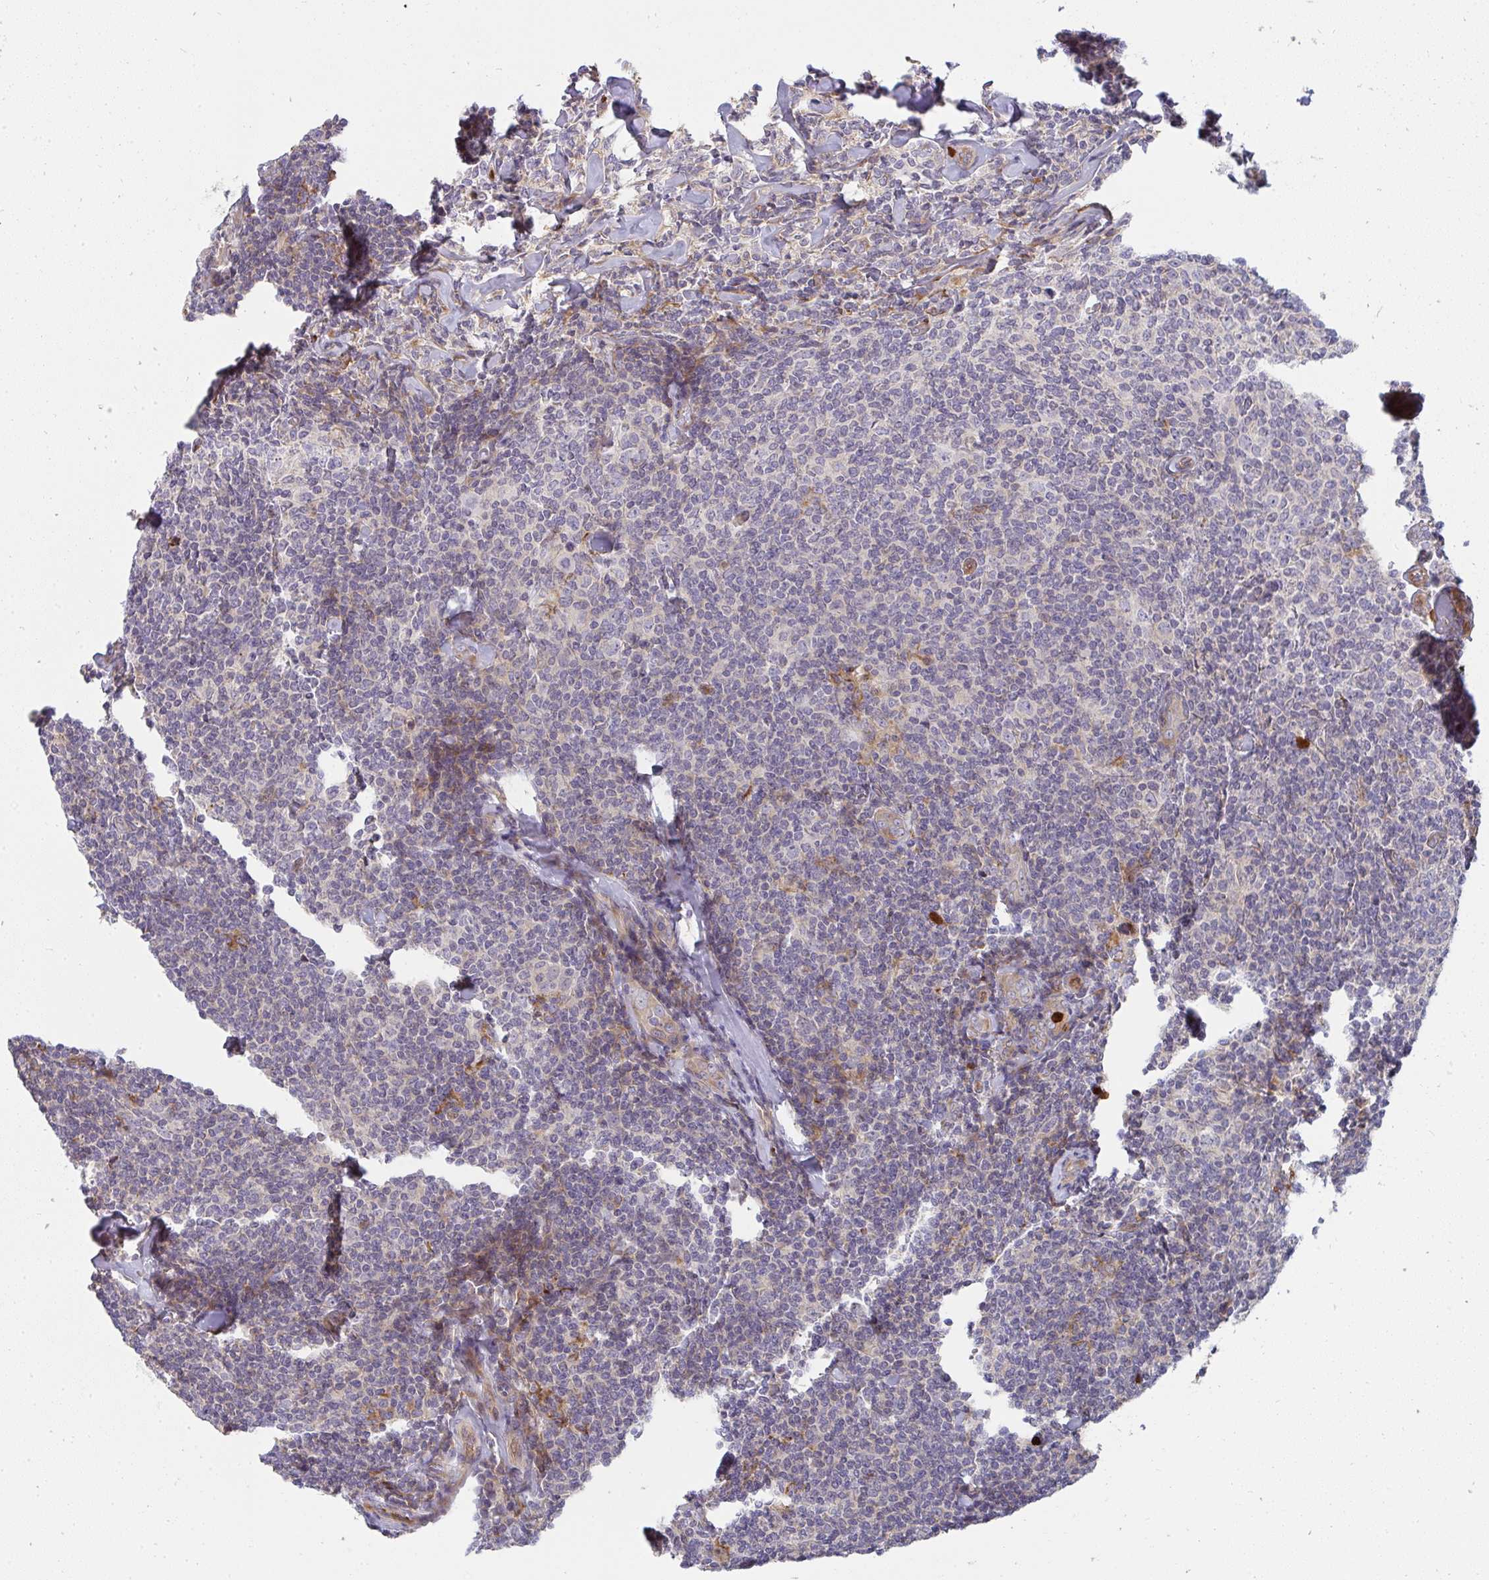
{"staining": {"intensity": "negative", "quantity": "none", "location": "none"}, "tissue": "lymphoma", "cell_type": "Tumor cells", "image_type": "cancer", "snomed": [{"axis": "morphology", "description": "Malignant lymphoma, non-Hodgkin's type, Low grade"}, {"axis": "topography", "description": "Lymph node"}], "caption": "Lymphoma stained for a protein using immunohistochemistry (IHC) shows no staining tumor cells.", "gene": "CSF3R", "patient": {"sex": "female", "age": 56}}